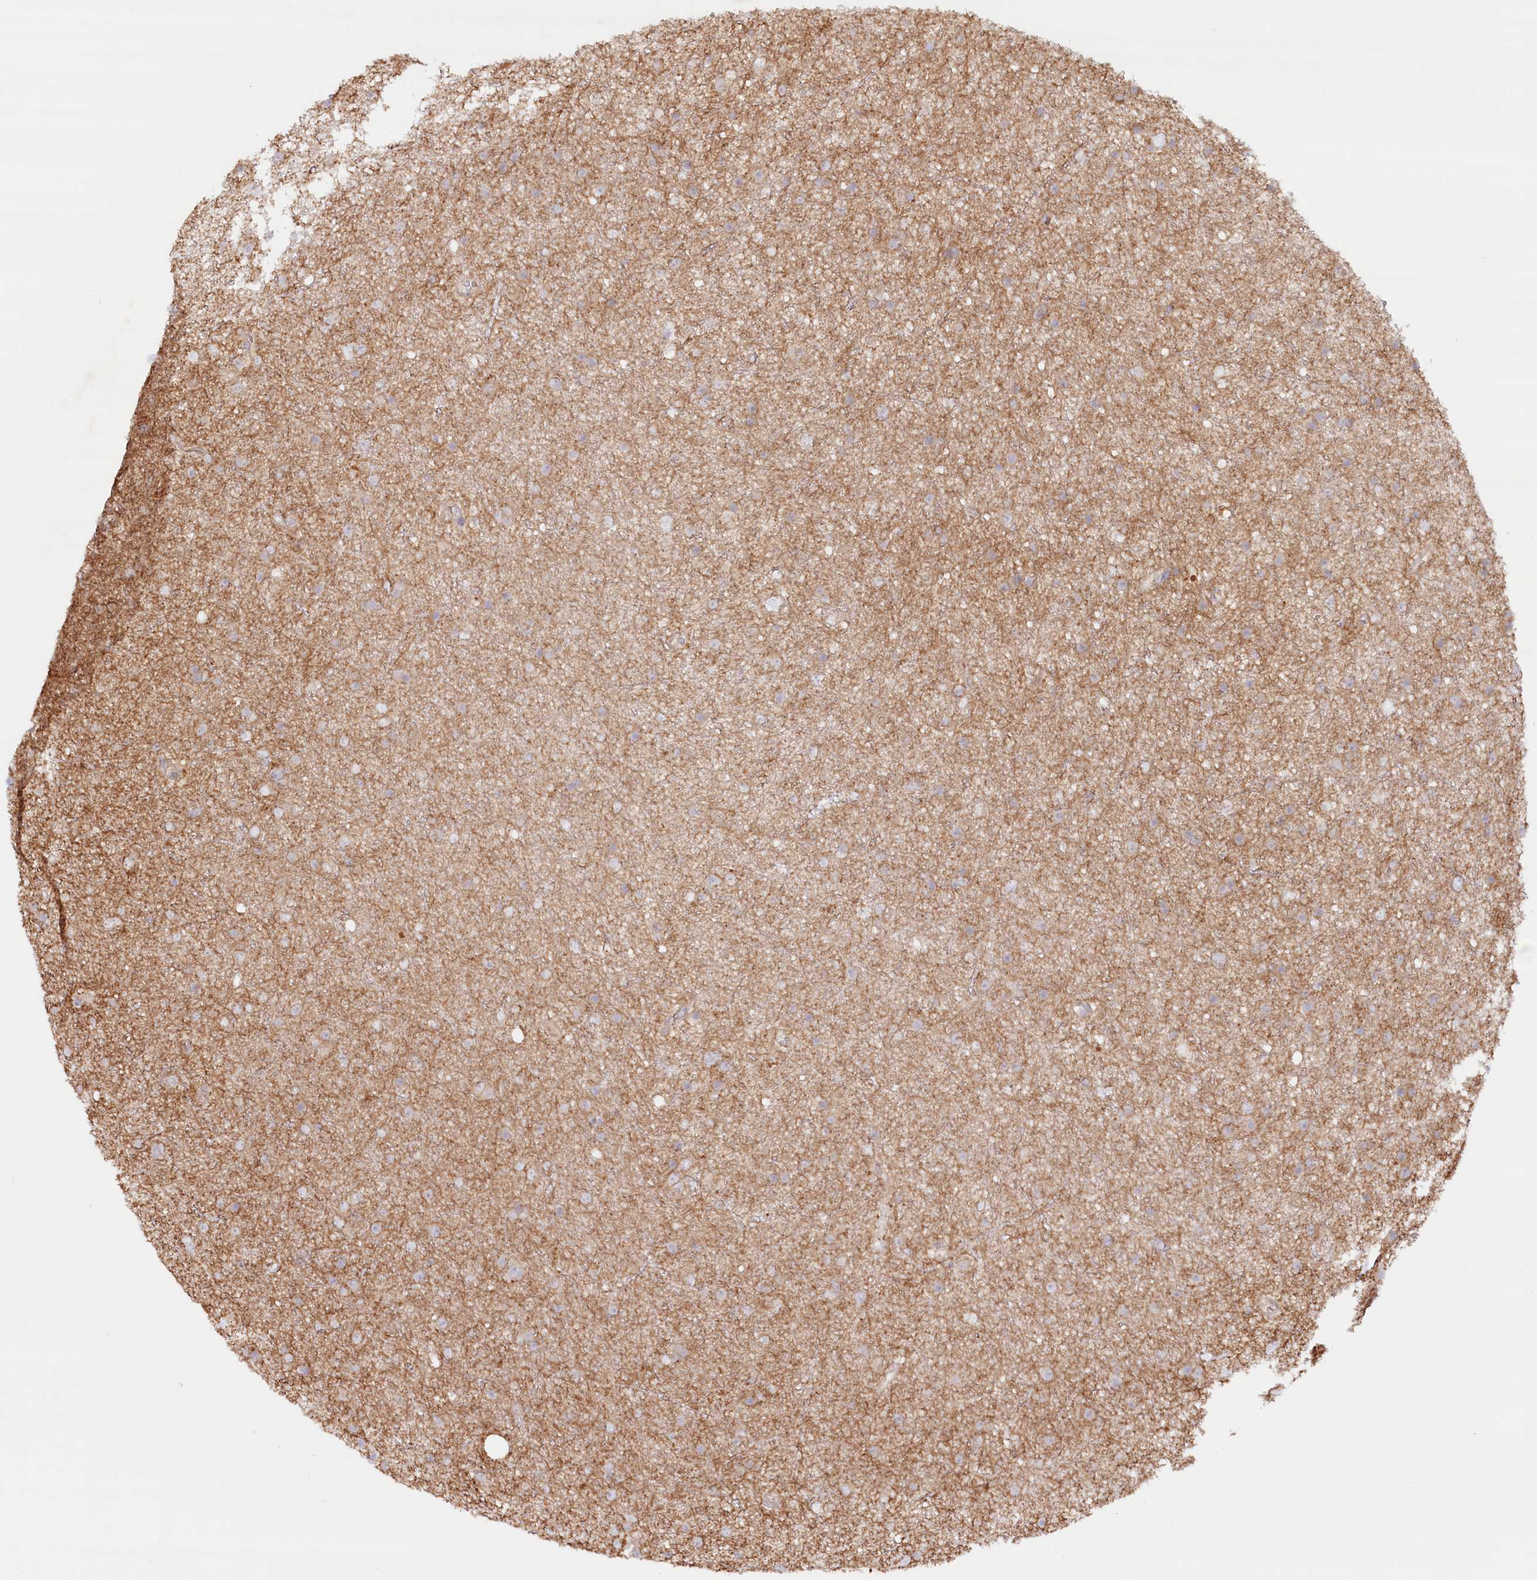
{"staining": {"intensity": "weak", "quantity": "25%-75%", "location": "cytoplasmic/membranous"}, "tissue": "glioma", "cell_type": "Tumor cells", "image_type": "cancer", "snomed": [{"axis": "morphology", "description": "Glioma, malignant, Low grade"}, {"axis": "topography", "description": "Cerebral cortex"}], "caption": "Malignant glioma (low-grade) stained with a protein marker displays weak staining in tumor cells.", "gene": "TNIP1", "patient": {"sex": "female", "age": 39}}